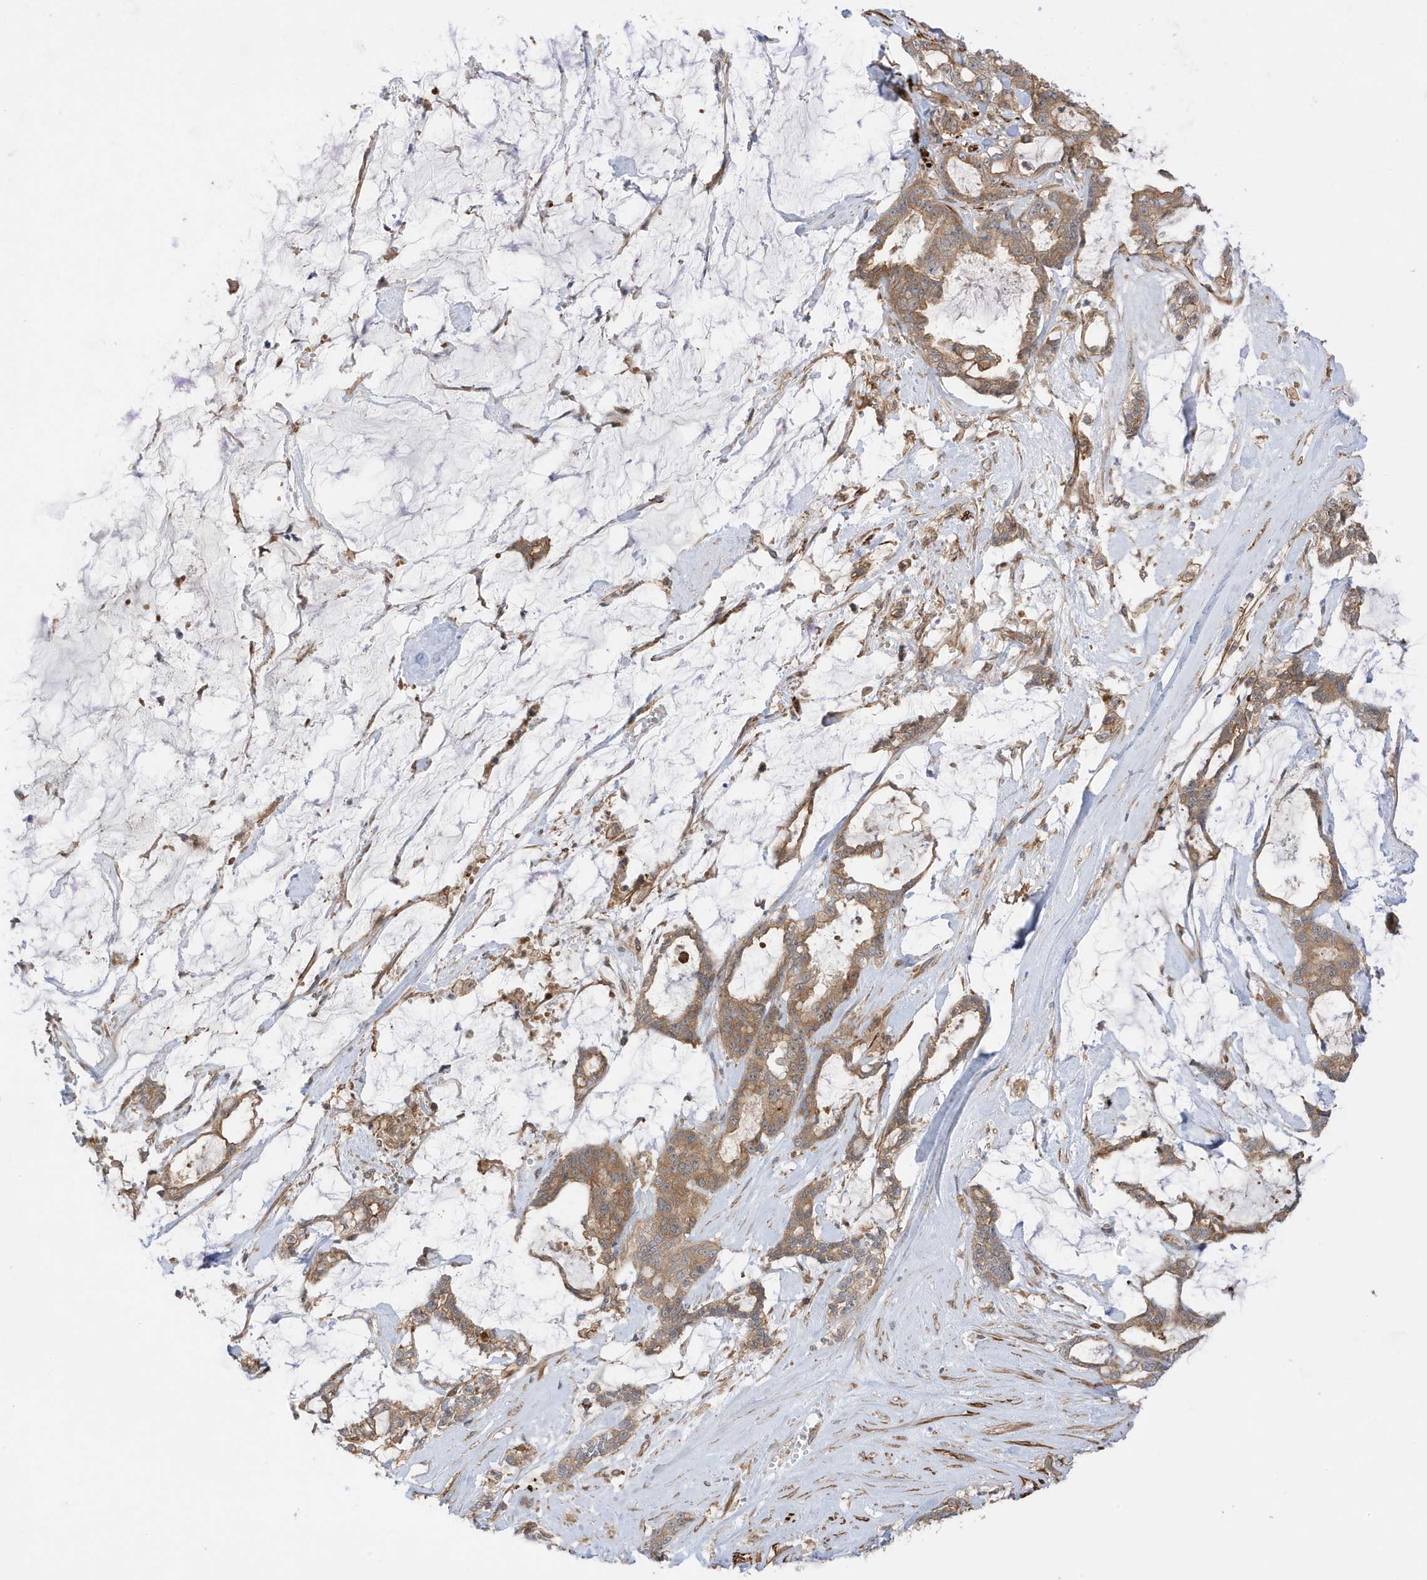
{"staining": {"intensity": "moderate", "quantity": ">75%", "location": "cytoplasmic/membranous"}, "tissue": "pancreatic cancer", "cell_type": "Tumor cells", "image_type": "cancer", "snomed": [{"axis": "morphology", "description": "Adenocarcinoma, NOS"}, {"axis": "topography", "description": "Pancreas"}], "caption": "Protein expression analysis of human adenocarcinoma (pancreatic) reveals moderate cytoplasmic/membranous positivity in approximately >75% of tumor cells. (DAB IHC with brightfield microscopy, high magnification).", "gene": "CDC42EP3", "patient": {"sex": "female", "age": 73}}